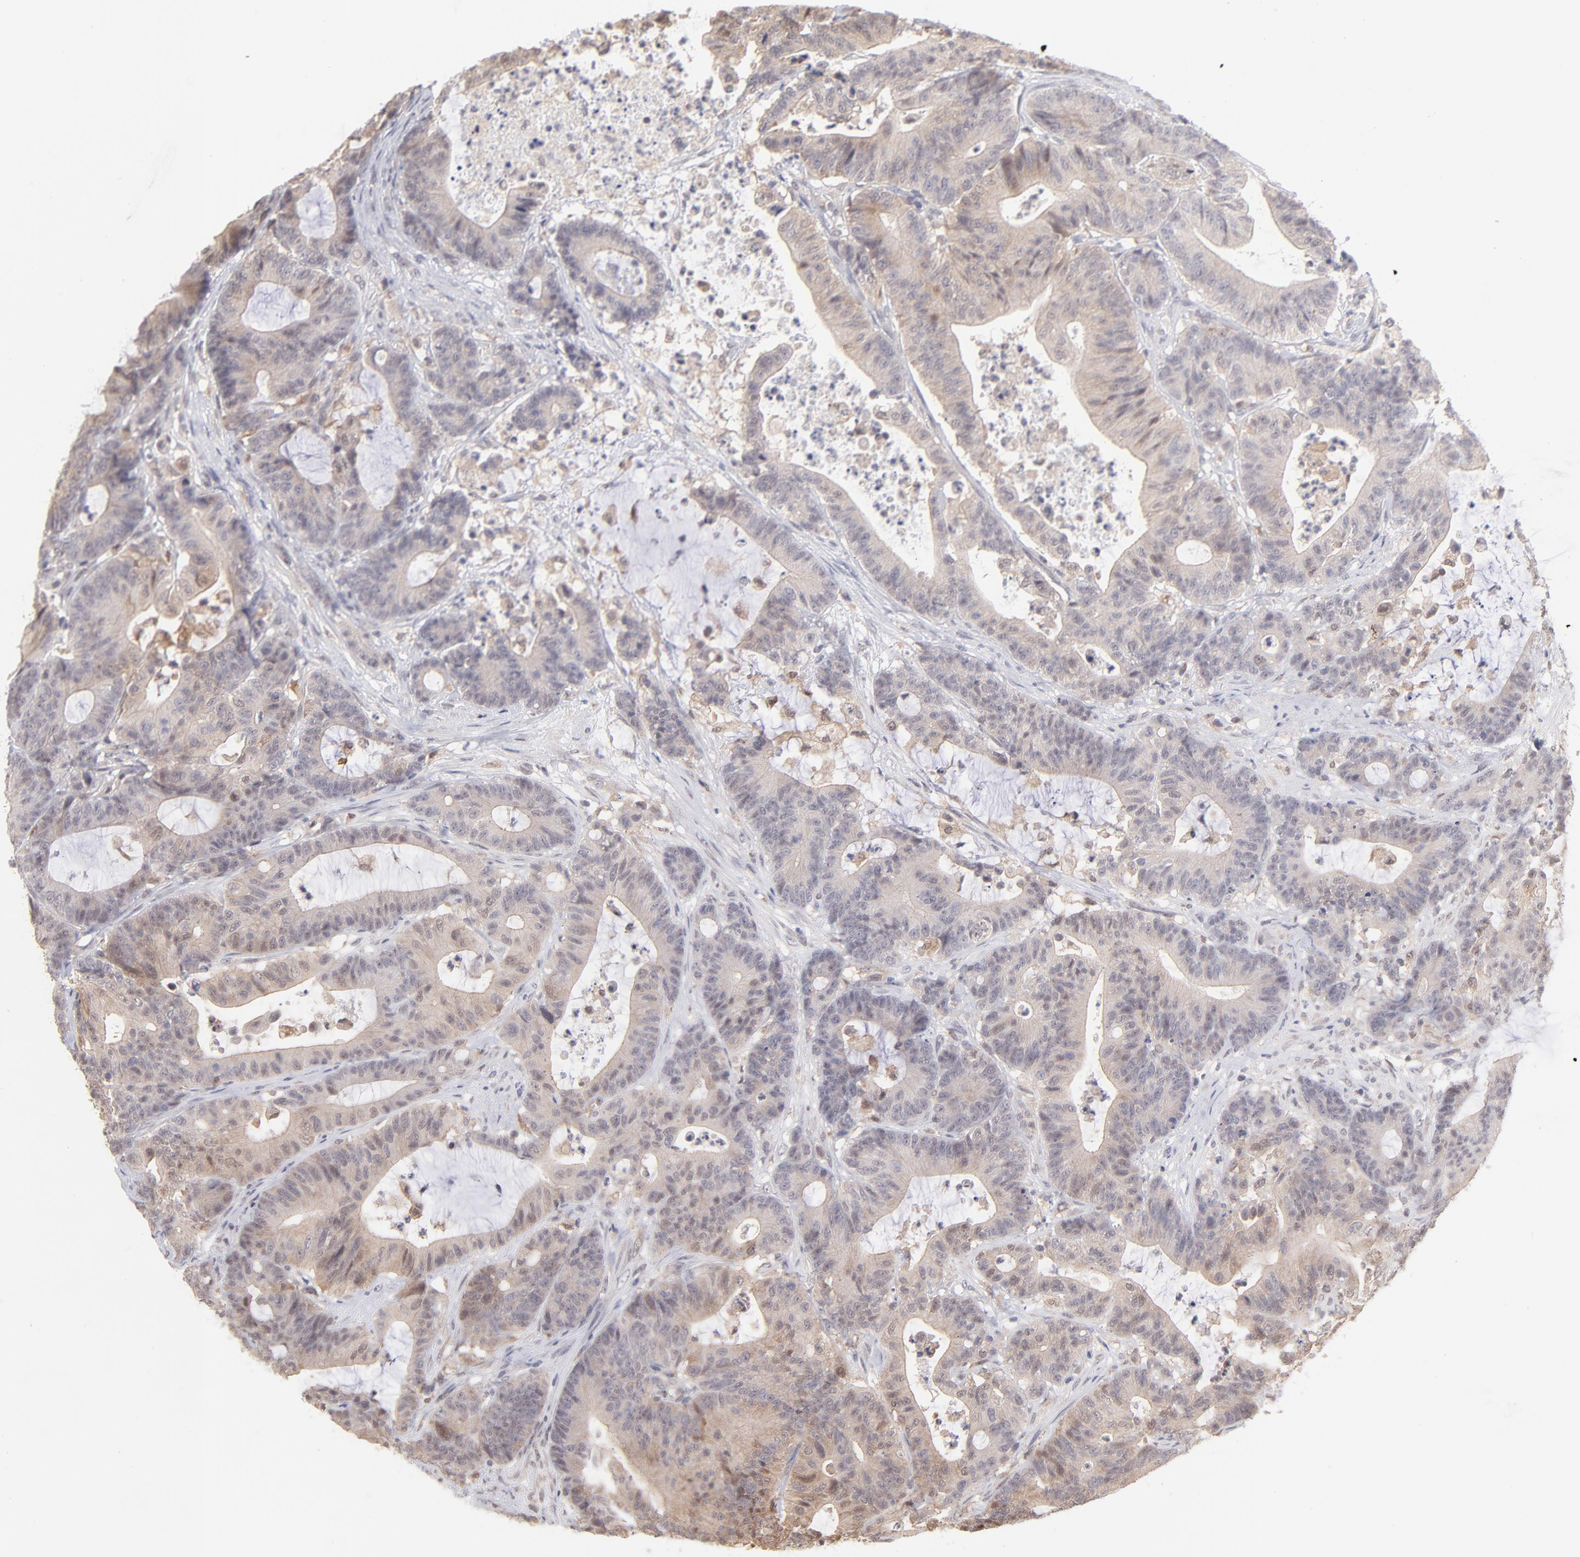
{"staining": {"intensity": "weak", "quantity": "<25%", "location": "cytoplasmic/membranous,nuclear"}, "tissue": "colorectal cancer", "cell_type": "Tumor cells", "image_type": "cancer", "snomed": [{"axis": "morphology", "description": "Adenocarcinoma, NOS"}, {"axis": "topography", "description": "Colon"}], "caption": "There is no significant staining in tumor cells of colorectal adenocarcinoma.", "gene": "OAS1", "patient": {"sex": "female", "age": 84}}